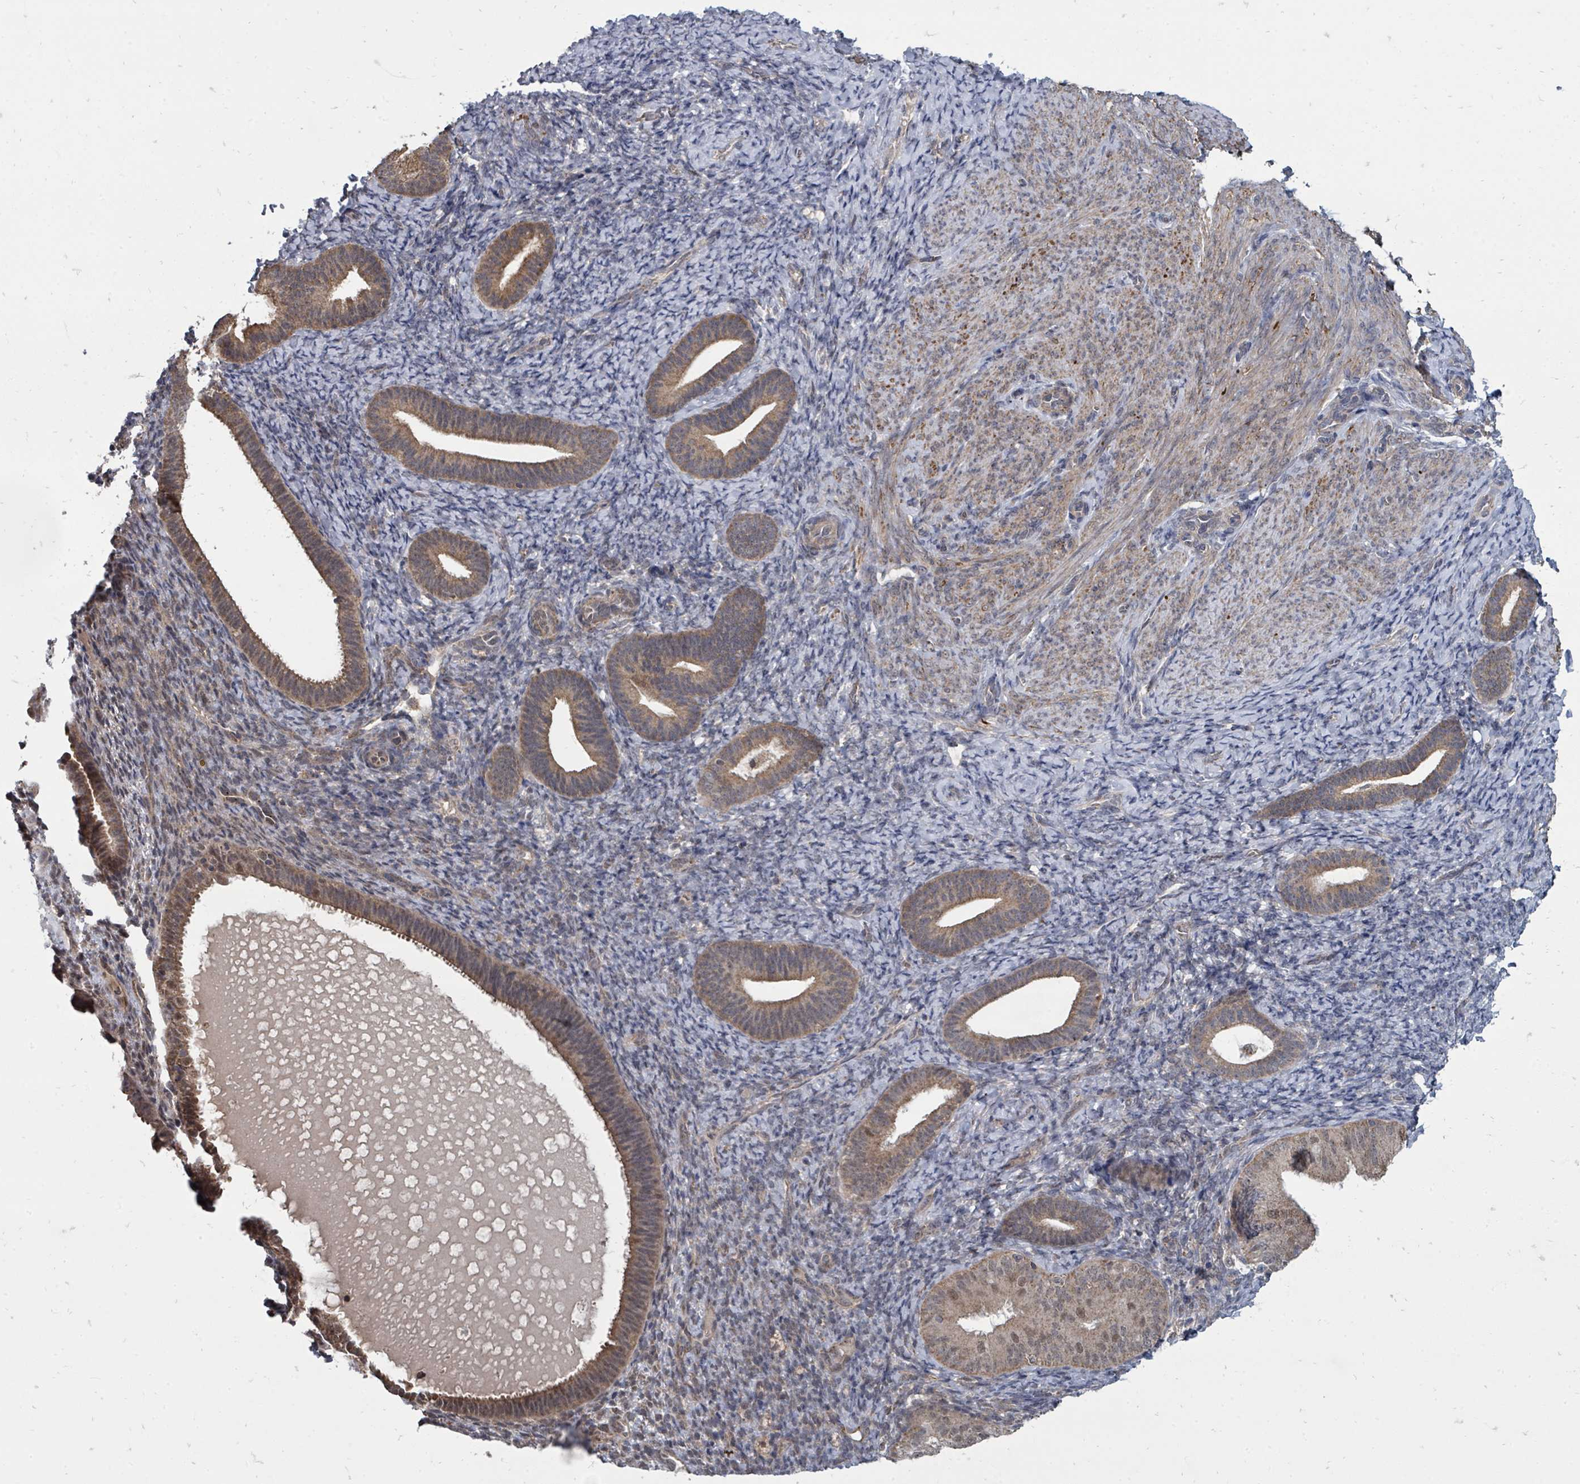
{"staining": {"intensity": "negative", "quantity": "none", "location": "none"}, "tissue": "endometrium", "cell_type": "Cells in endometrial stroma", "image_type": "normal", "snomed": [{"axis": "morphology", "description": "Normal tissue, NOS"}, {"axis": "topography", "description": "Endometrium"}], "caption": "This is an IHC micrograph of benign human endometrium. There is no positivity in cells in endometrial stroma.", "gene": "MAGOHB", "patient": {"sex": "female", "age": 65}}